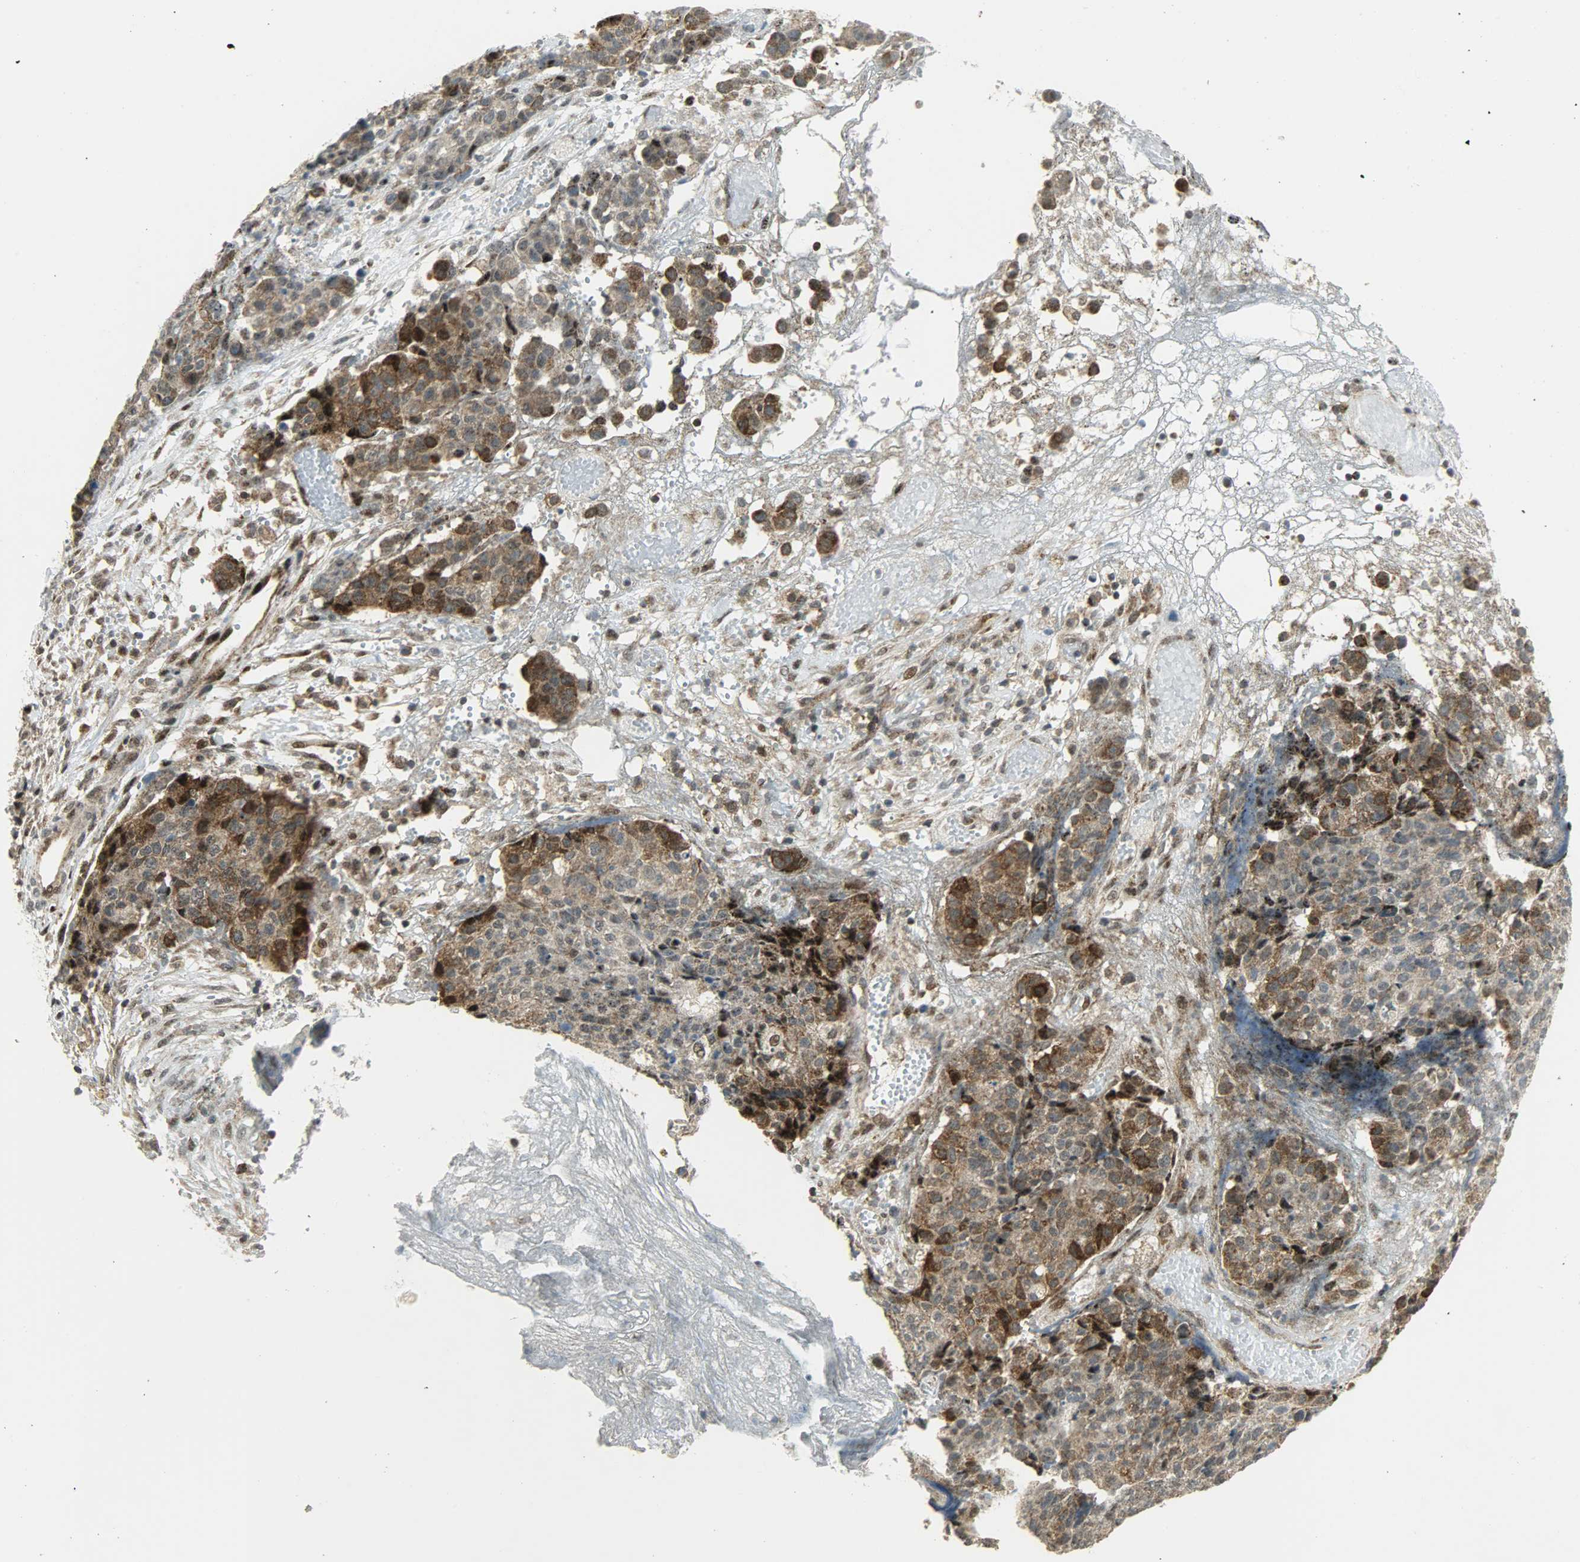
{"staining": {"intensity": "strong", "quantity": ">75%", "location": "cytoplasmic/membranous"}, "tissue": "ovarian cancer", "cell_type": "Tumor cells", "image_type": "cancer", "snomed": [{"axis": "morphology", "description": "Carcinoma, endometroid"}, {"axis": "topography", "description": "Ovary"}], "caption": "The image displays immunohistochemical staining of endometroid carcinoma (ovarian). There is strong cytoplasmic/membranous positivity is seen in approximately >75% of tumor cells. (DAB = brown stain, brightfield microscopy at high magnification).", "gene": "IL15", "patient": {"sex": "female", "age": 42}}